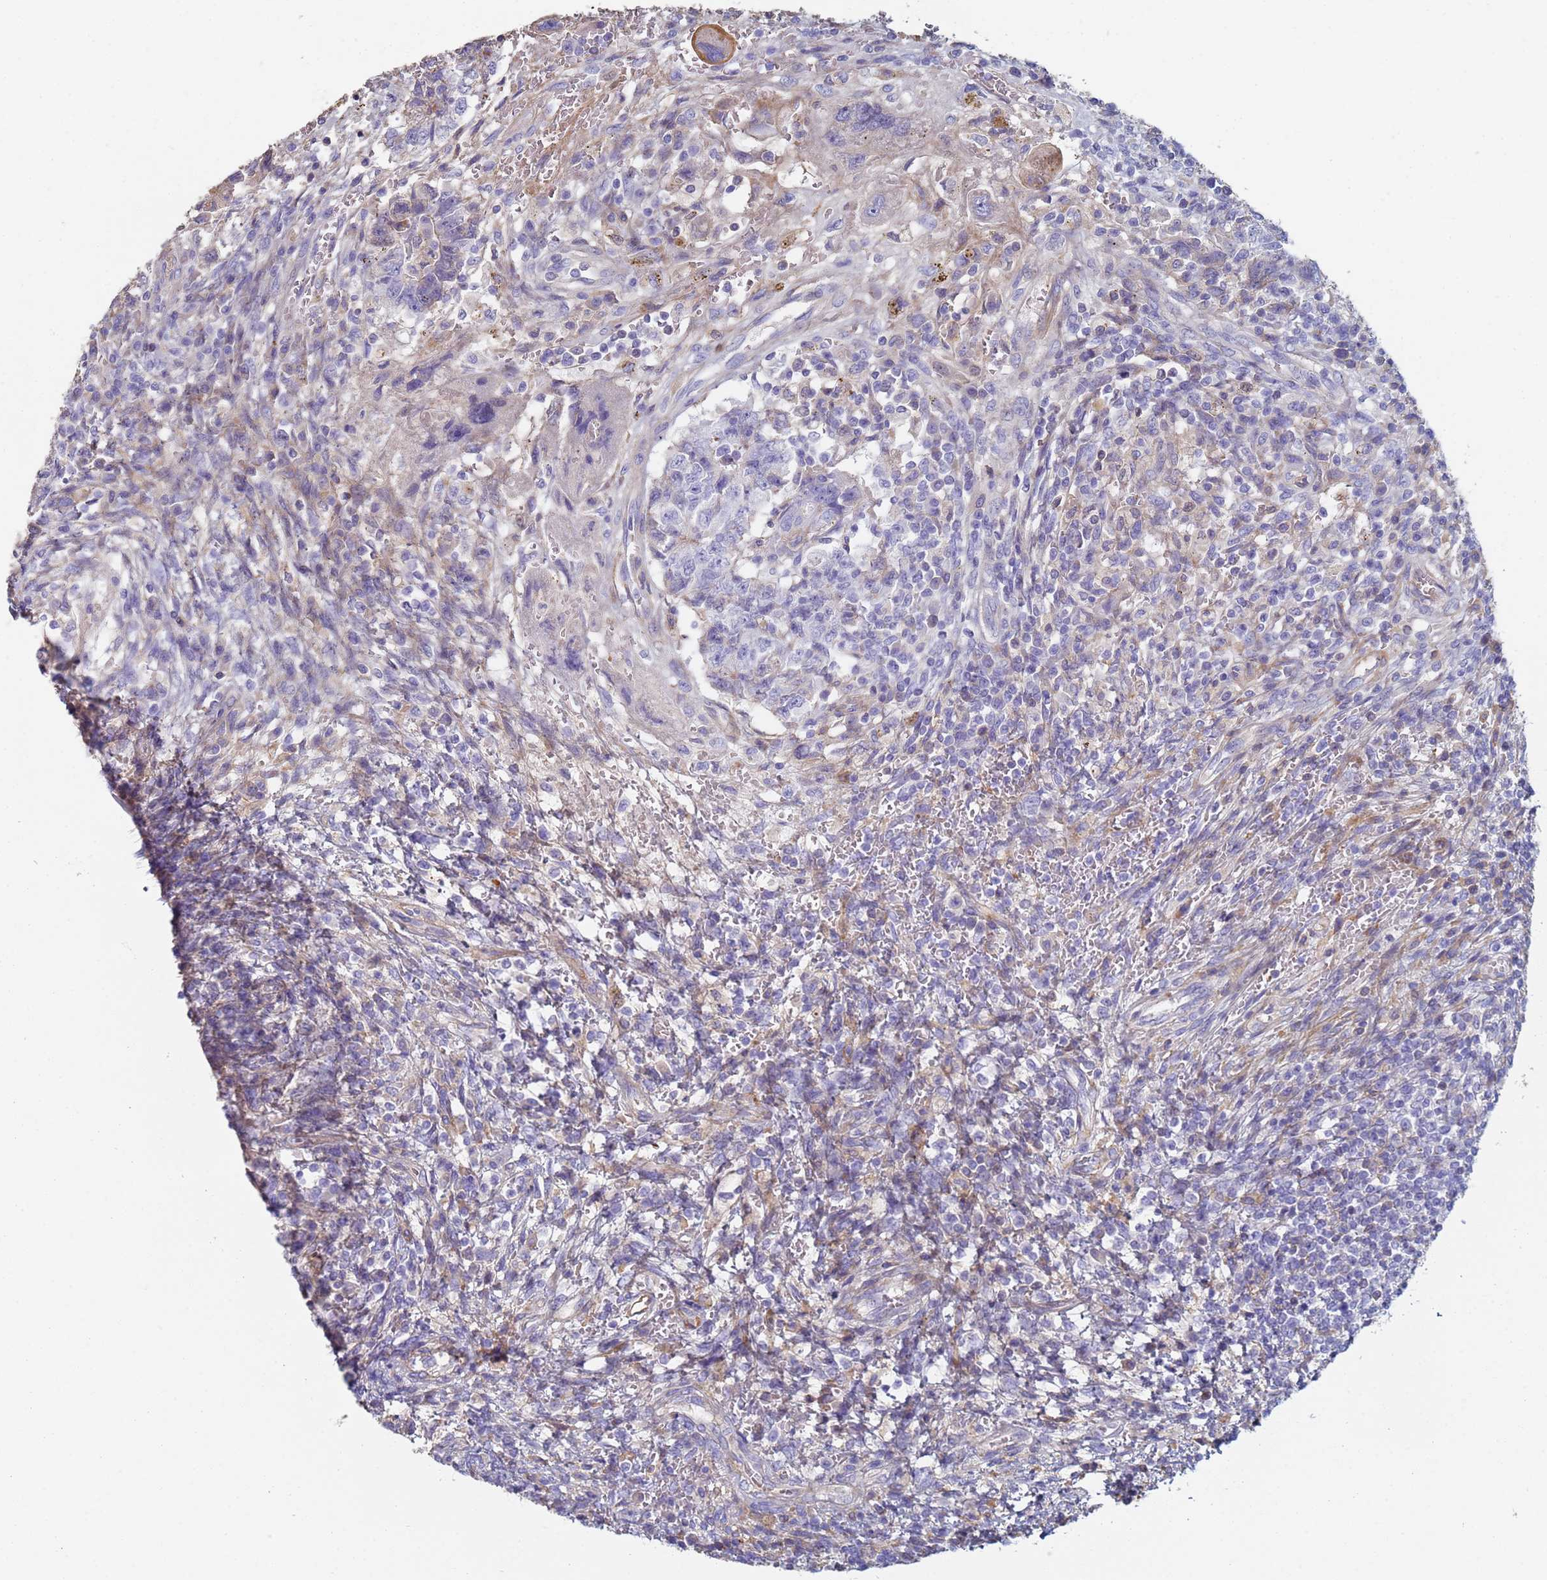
{"staining": {"intensity": "negative", "quantity": "none", "location": "none"}, "tissue": "testis cancer", "cell_type": "Tumor cells", "image_type": "cancer", "snomed": [{"axis": "morphology", "description": "Carcinoma, Embryonal, NOS"}, {"axis": "topography", "description": "Testis"}], "caption": "Human testis cancer (embryonal carcinoma) stained for a protein using IHC demonstrates no expression in tumor cells.", "gene": "ABCA8", "patient": {"sex": "male", "age": 26}}